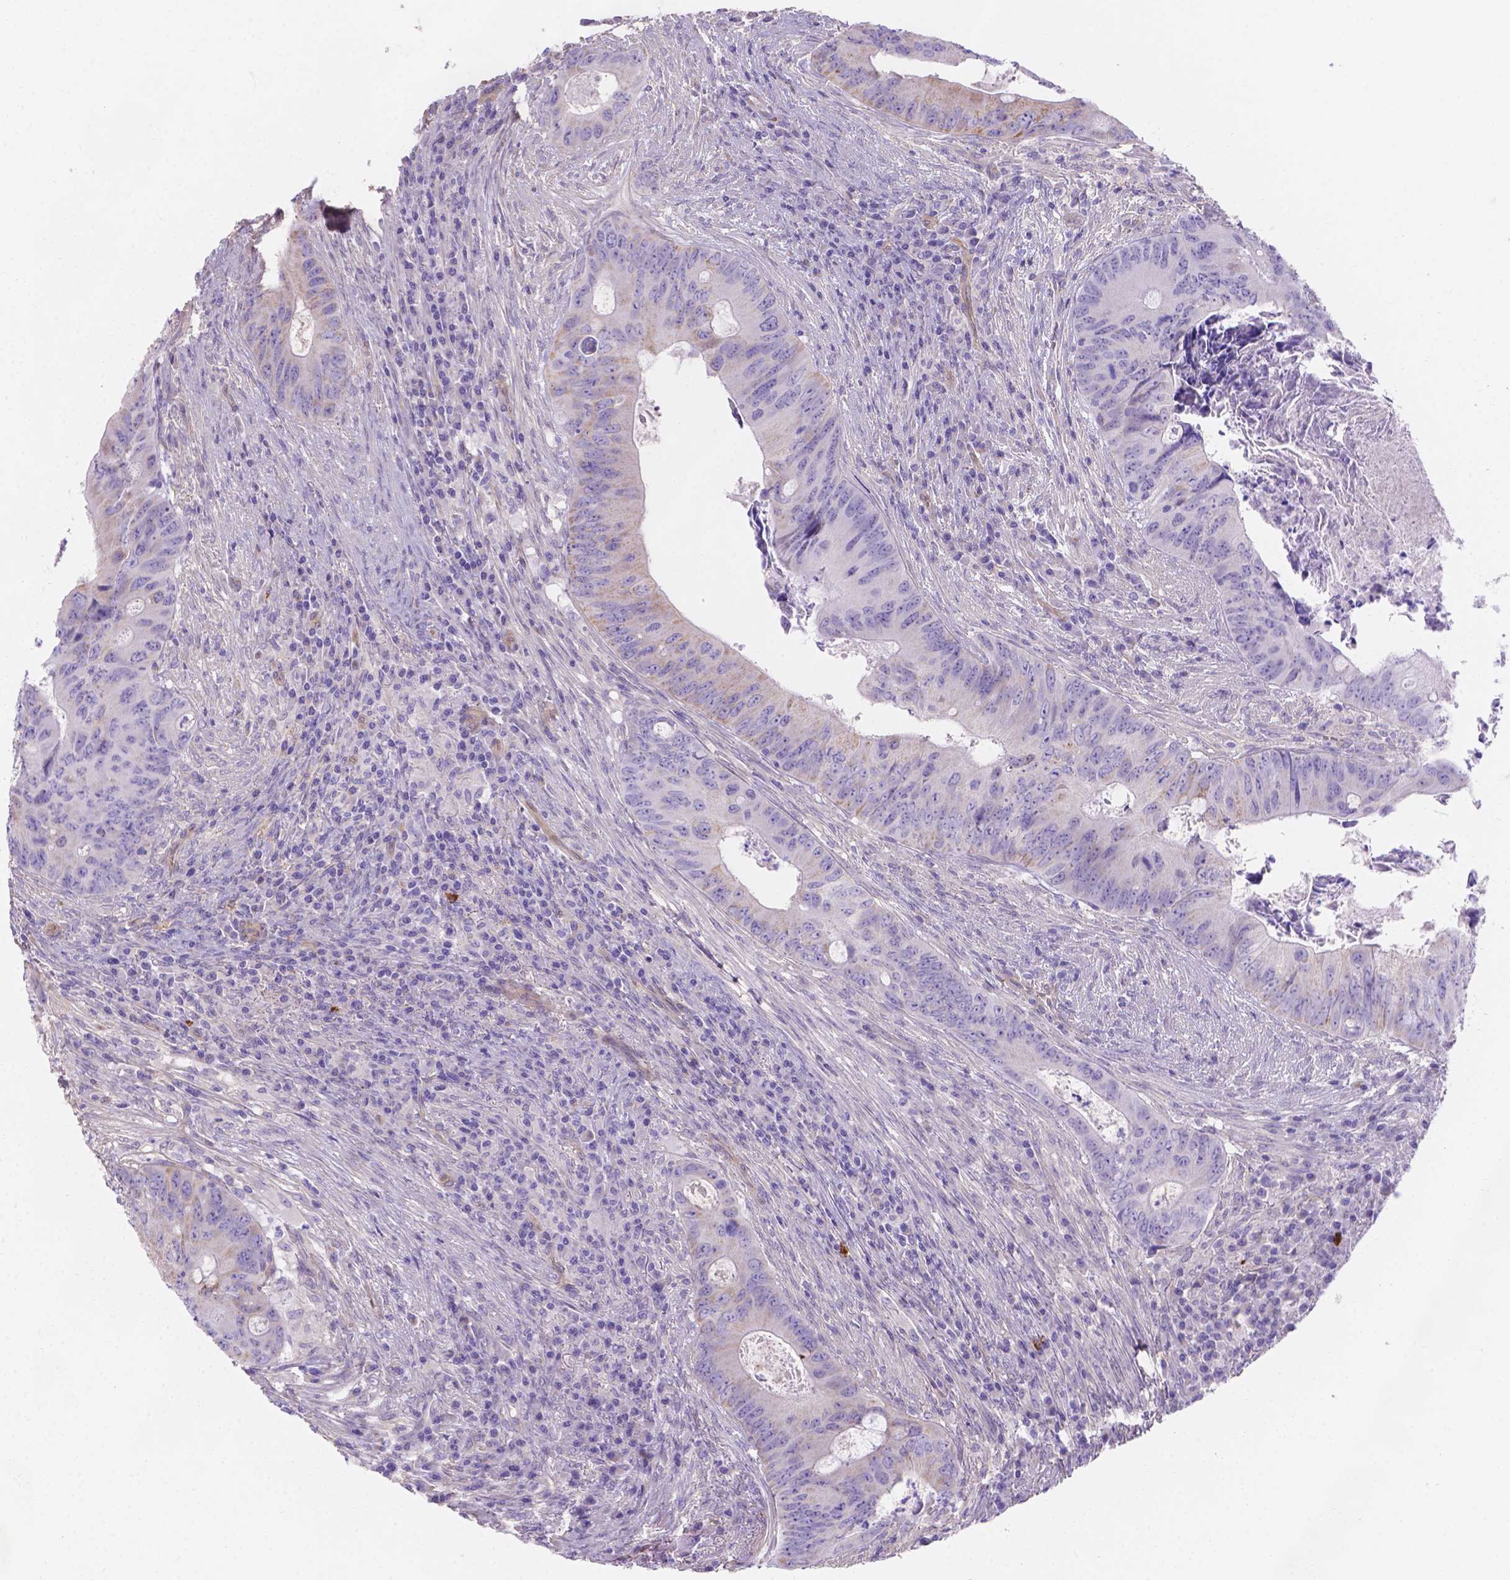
{"staining": {"intensity": "weak", "quantity": "<25%", "location": "cytoplasmic/membranous"}, "tissue": "colorectal cancer", "cell_type": "Tumor cells", "image_type": "cancer", "snomed": [{"axis": "morphology", "description": "Adenocarcinoma, NOS"}, {"axis": "topography", "description": "Colon"}], "caption": "Tumor cells are negative for protein expression in human colorectal cancer.", "gene": "SLC40A1", "patient": {"sex": "female", "age": 74}}